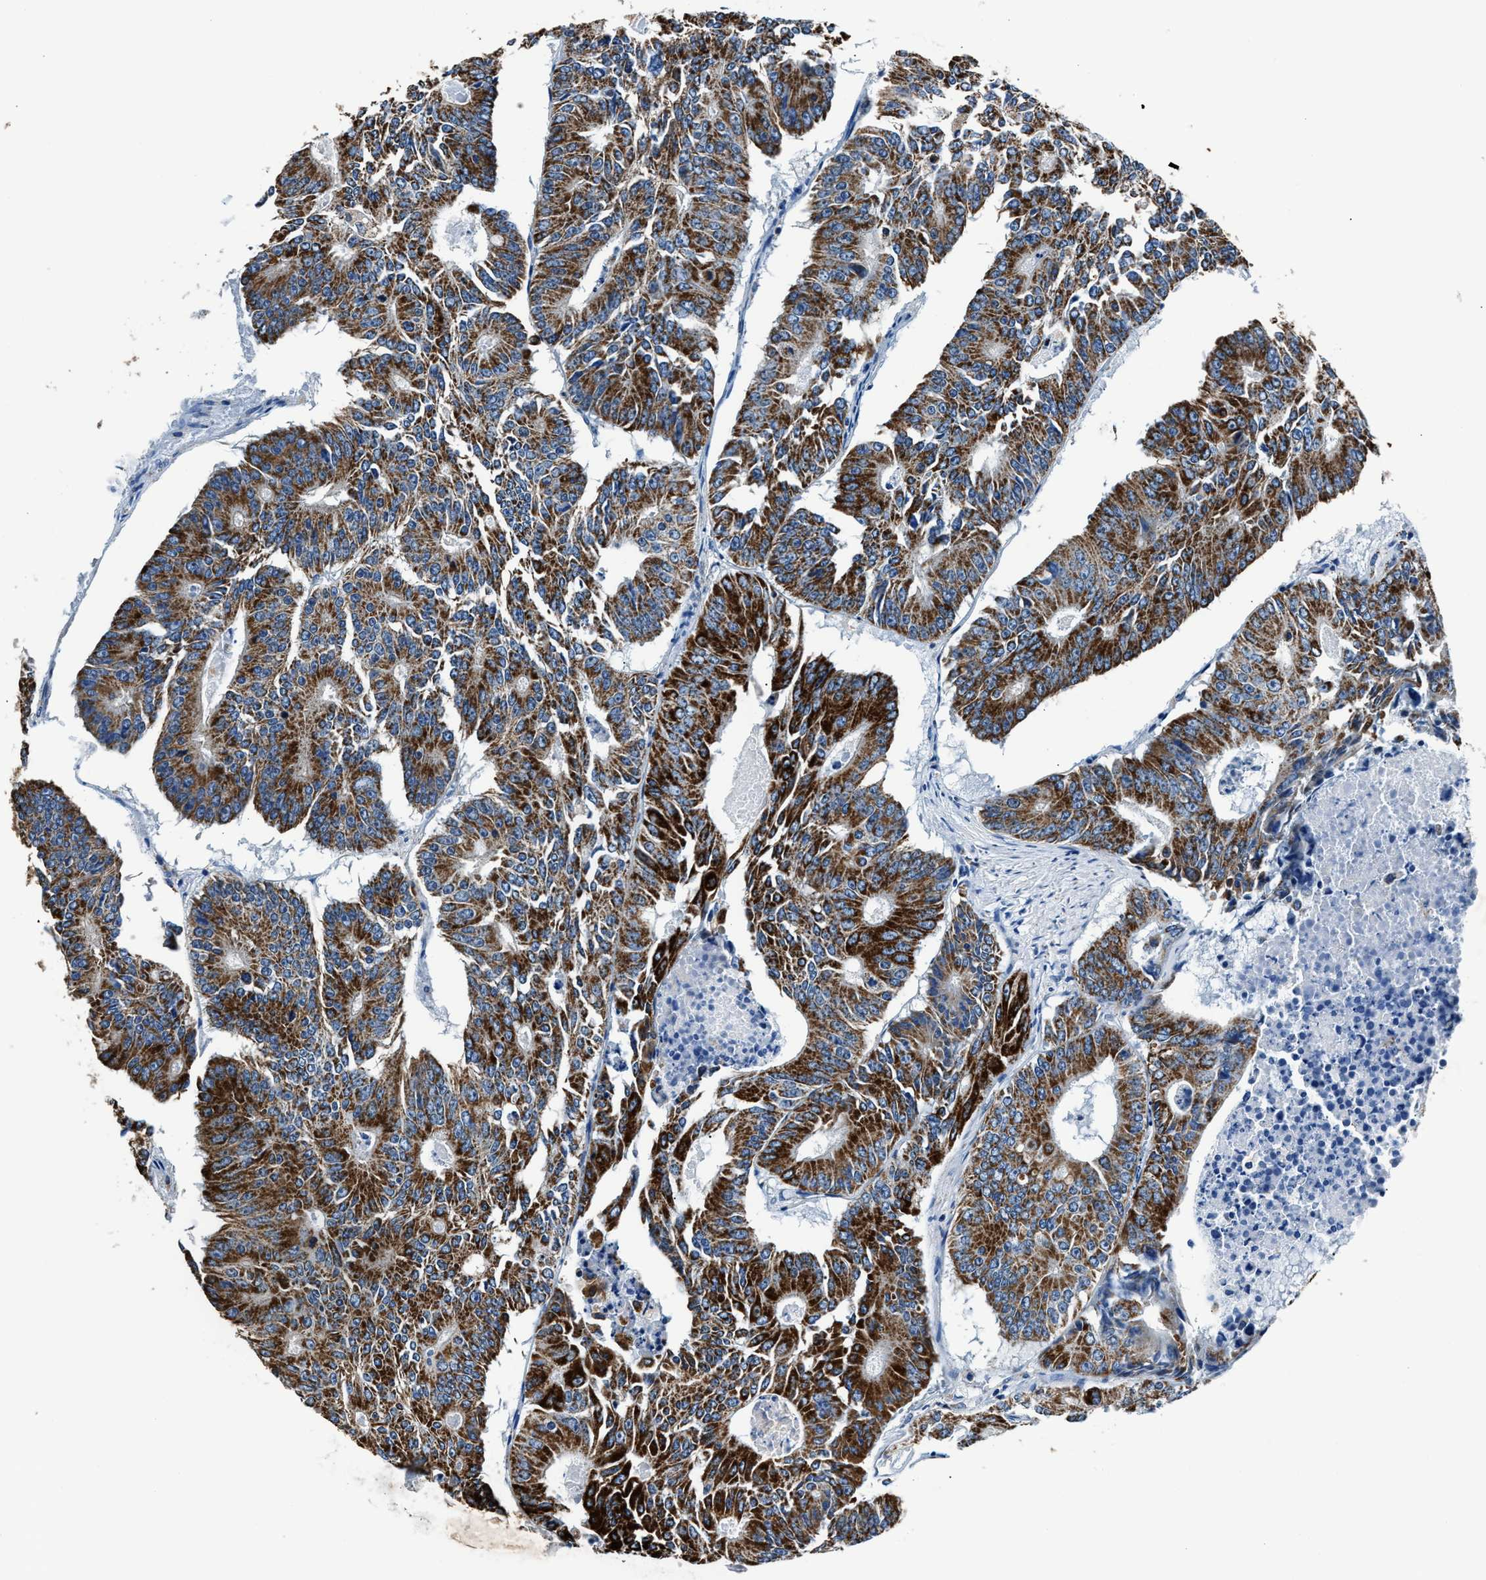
{"staining": {"intensity": "strong", "quantity": ">75%", "location": "cytoplasmic/membranous"}, "tissue": "colorectal cancer", "cell_type": "Tumor cells", "image_type": "cancer", "snomed": [{"axis": "morphology", "description": "Adenocarcinoma, NOS"}, {"axis": "topography", "description": "Colon"}], "caption": "DAB (3,3'-diaminobenzidine) immunohistochemical staining of human adenocarcinoma (colorectal) demonstrates strong cytoplasmic/membranous protein positivity in about >75% of tumor cells. The staining was performed using DAB, with brown indicating positive protein expression. Nuclei are stained blue with hematoxylin.", "gene": "HIBADH", "patient": {"sex": "male", "age": 87}}